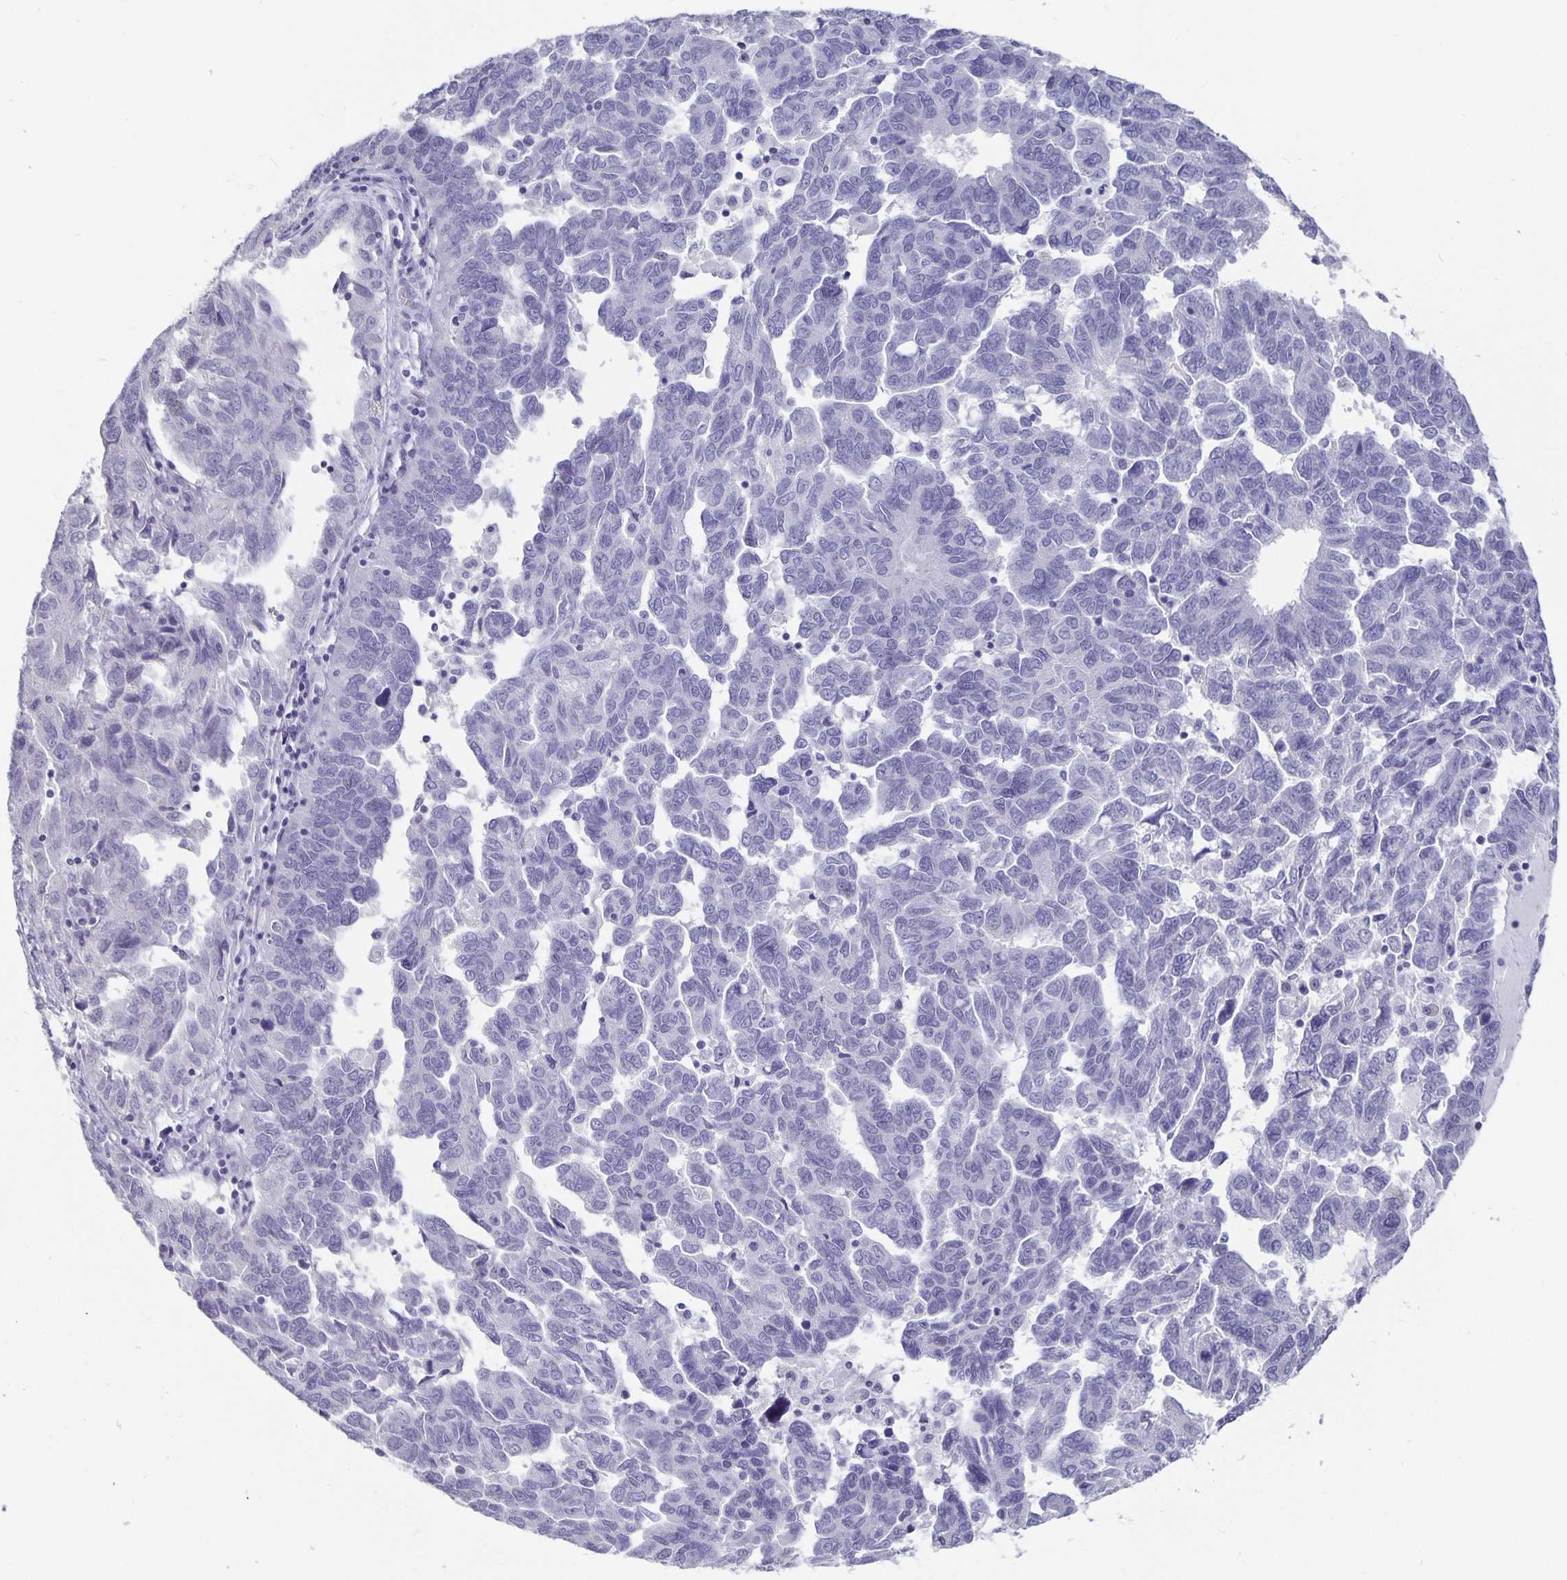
{"staining": {"intensity": "negative", "quantity": "none", "location": "none"}, "tissue": "ovarian cancer", "cell_type": "Tumor cells", "image_type": "cancer", "snomed": [{"axis": "morphology", "description": "Cystadenocarcinoma, serous, NOS"}, {"axis": "topography", "description": "Ovary"}], "caption": "IHC image of human ovarian serous cystadenocarcinoma stained for a protein (brown), which shows no staining in tumor cells.", "gene": "OLIG2", "patient": {"sex": "female", "age": 64}}